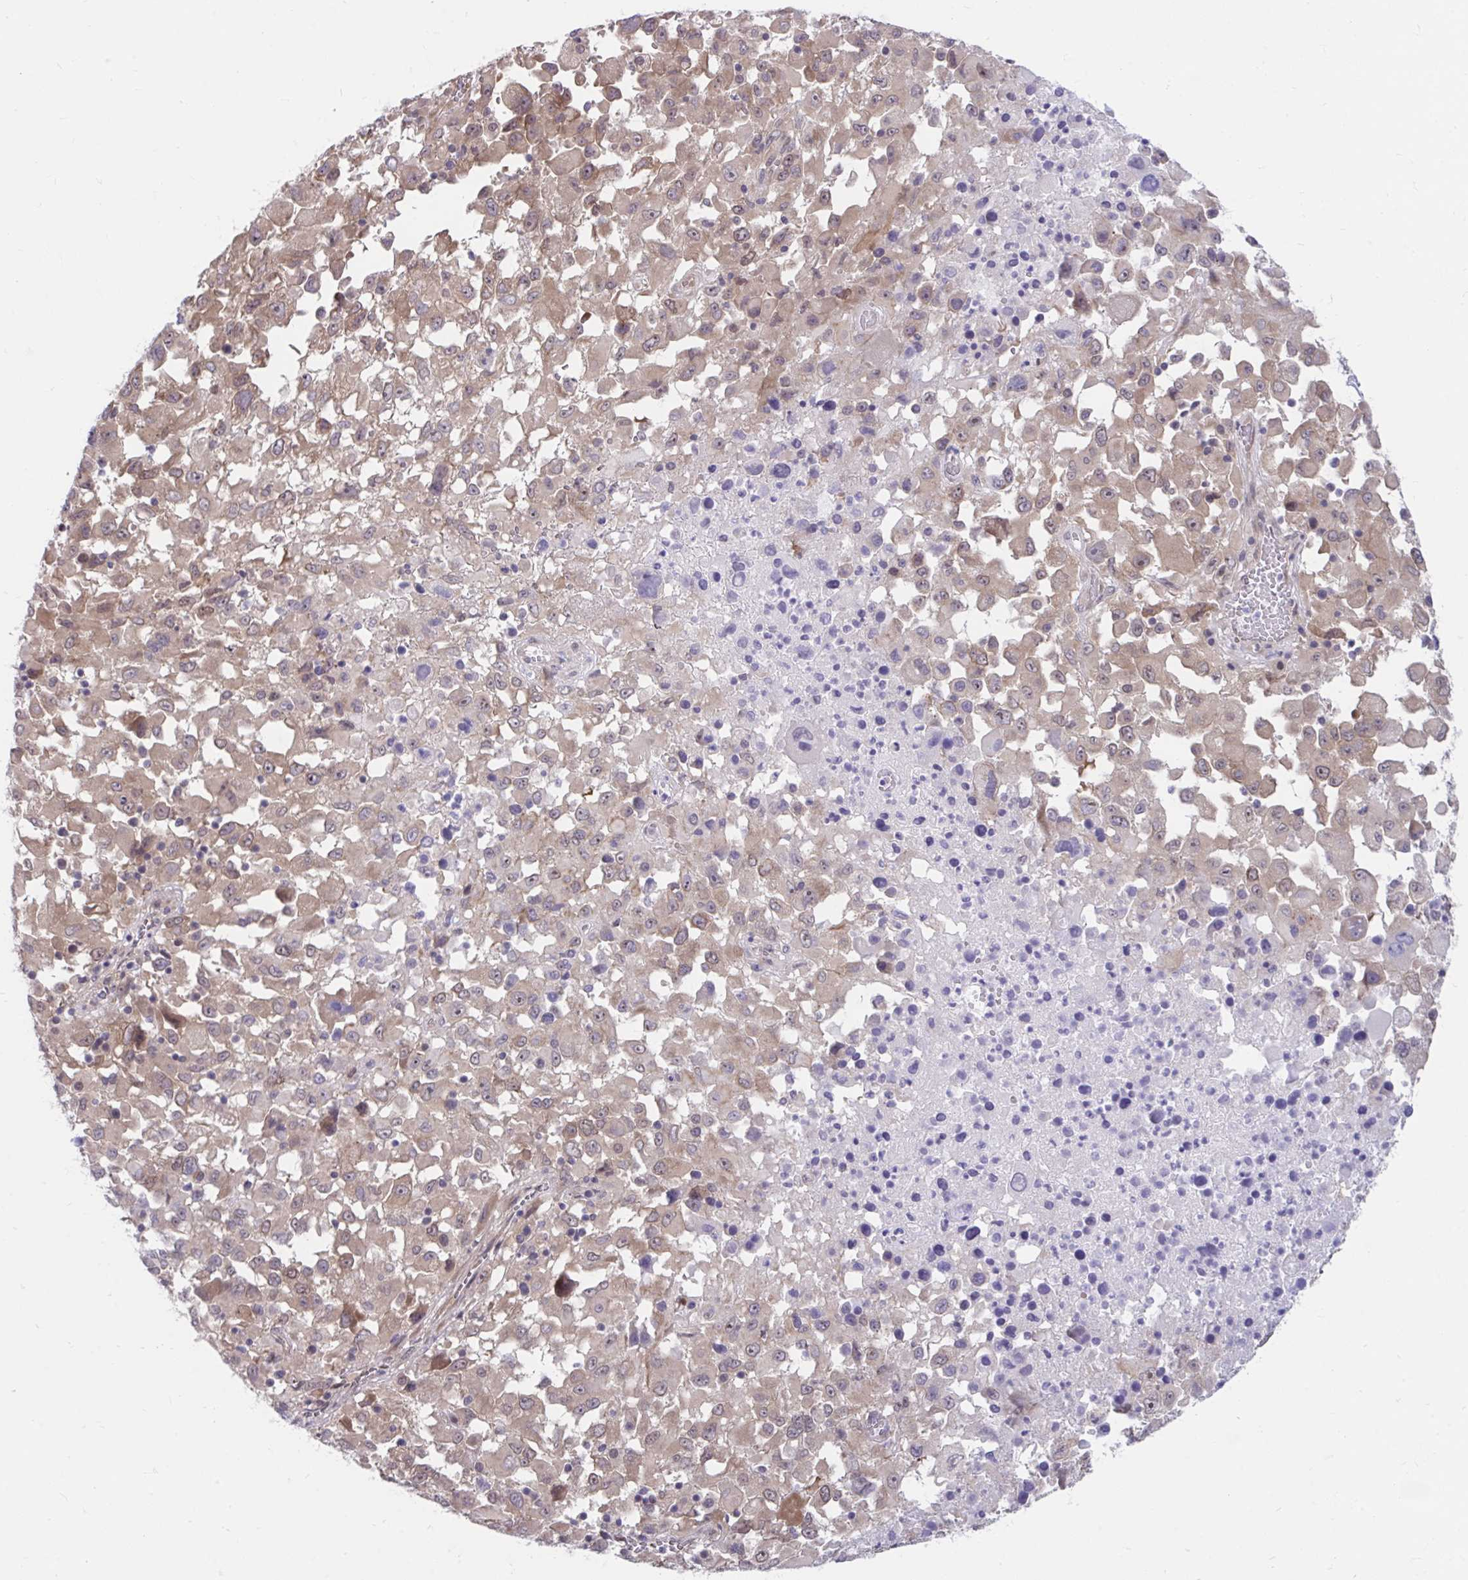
{"staining": {"intensity": "moderate", "quantity": ">75%", "location": "cytoplasmic/membranous"}, "tissue": "melanoma", "cell_type": "Tumor cells", "image_type": "cancer", "snomed": [{"axis": "morphology", "description": "Malignant melanoma, Metastatic site"}, {"axis": "topography", "description": "Soft tissue"}], "caption": "An image of melanoma stained for a protein reveals moderate cytoplasmic/membranous brown staining in tumor cells.", "gene": "SELENON", "patient": {"sex": "male", "age": 50}}